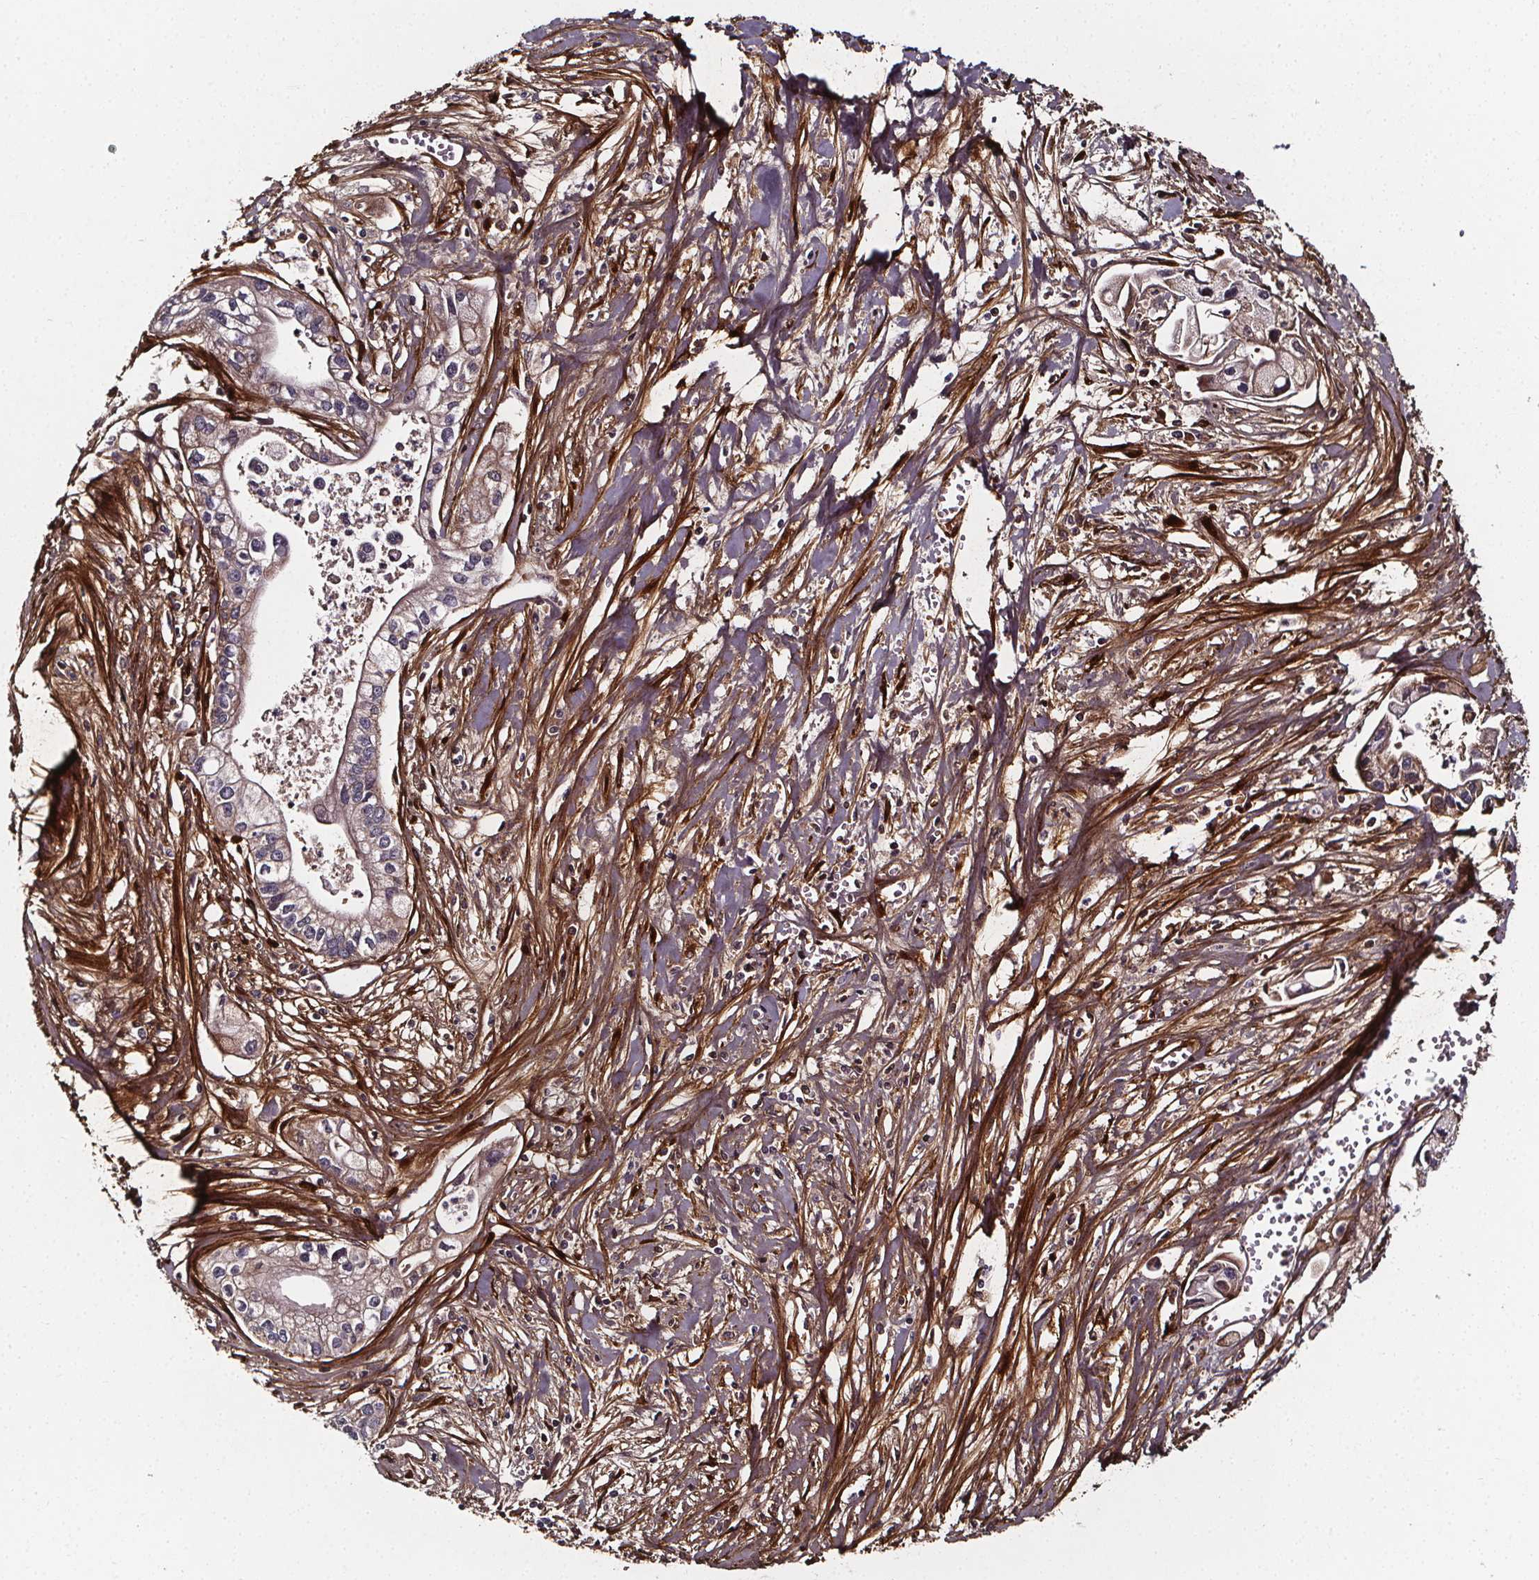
{"staining": {"intensity": "negative", "quantity": "none", "location": "none"}, "tissue": "pancreatic cancer", "cell_type": "Tumor cells", "image_type": "cancer", "snomed": [{"axis": "morphology", "description": "Adenocarcinoma, NOS"}, {"axis": "topography", "description": "Pancreas"}], "caption": "Immunohistochemistry (IHC) of human pancreatic cancer (adenocarcinoma) shows no staining in tumor cells.", "gene": "AEBP1", "patient": {"sex": "male", "age": 70}}